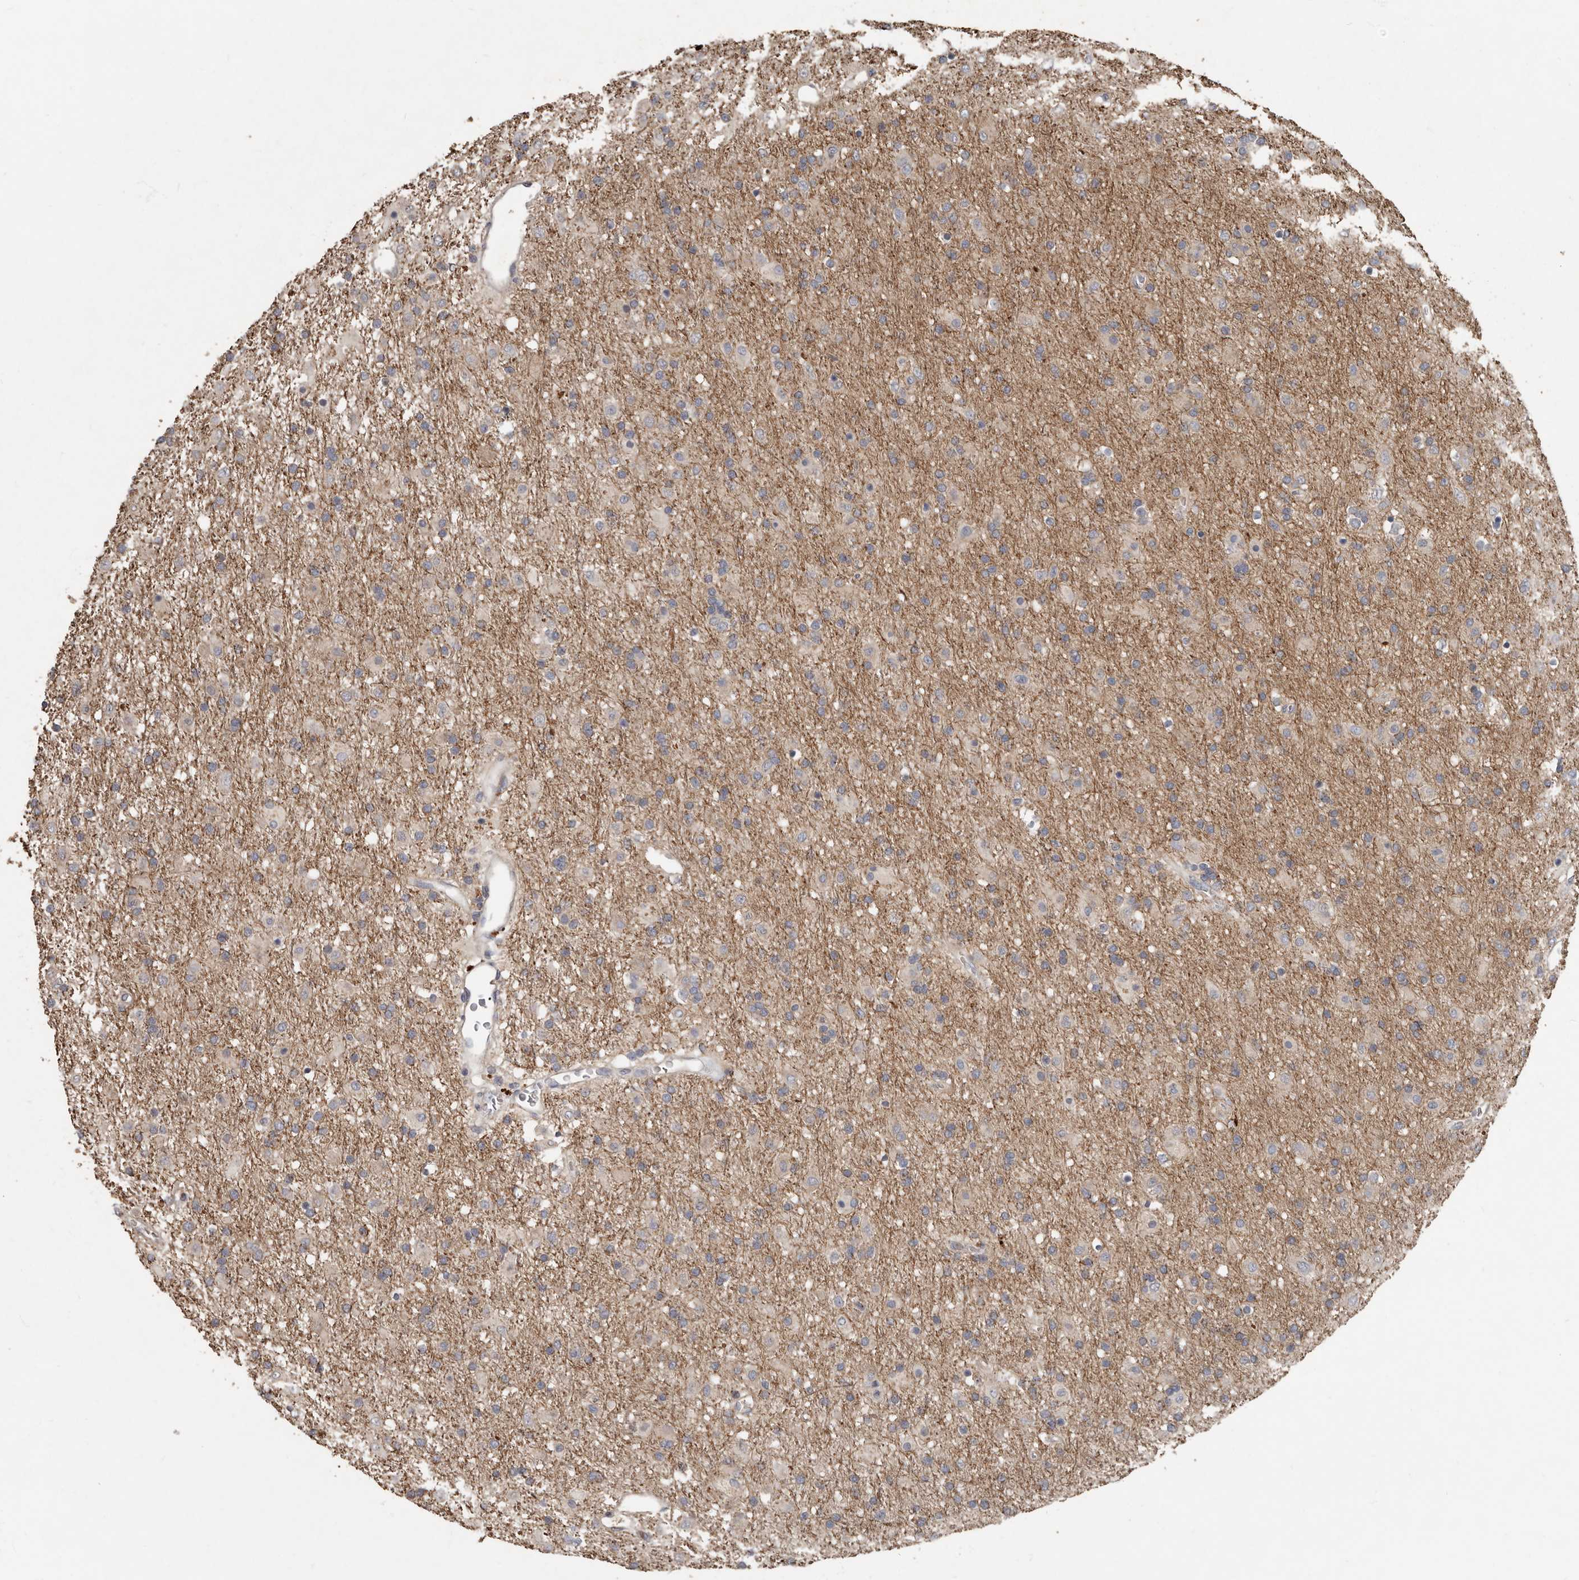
{"staining": {"intensity": "weak", "quantity": "<25%", "location": "cytoplasmic/membranous"}, "tissue": "glioma", "cell_type": "Tumor cells", "image_type": "cancer", "snomed": [{"axis": "morphology", "description": "Glioma, malignant, Low grade"}, {"axis": "topography", "description": "Brain"}], "caption": "Histopathology image shows no protein staining in tumor cells of glioma tissue. Nuclei are stained in blue.", "gene": "KIF26B", "patient": {"sex": "male", "age": 65}}